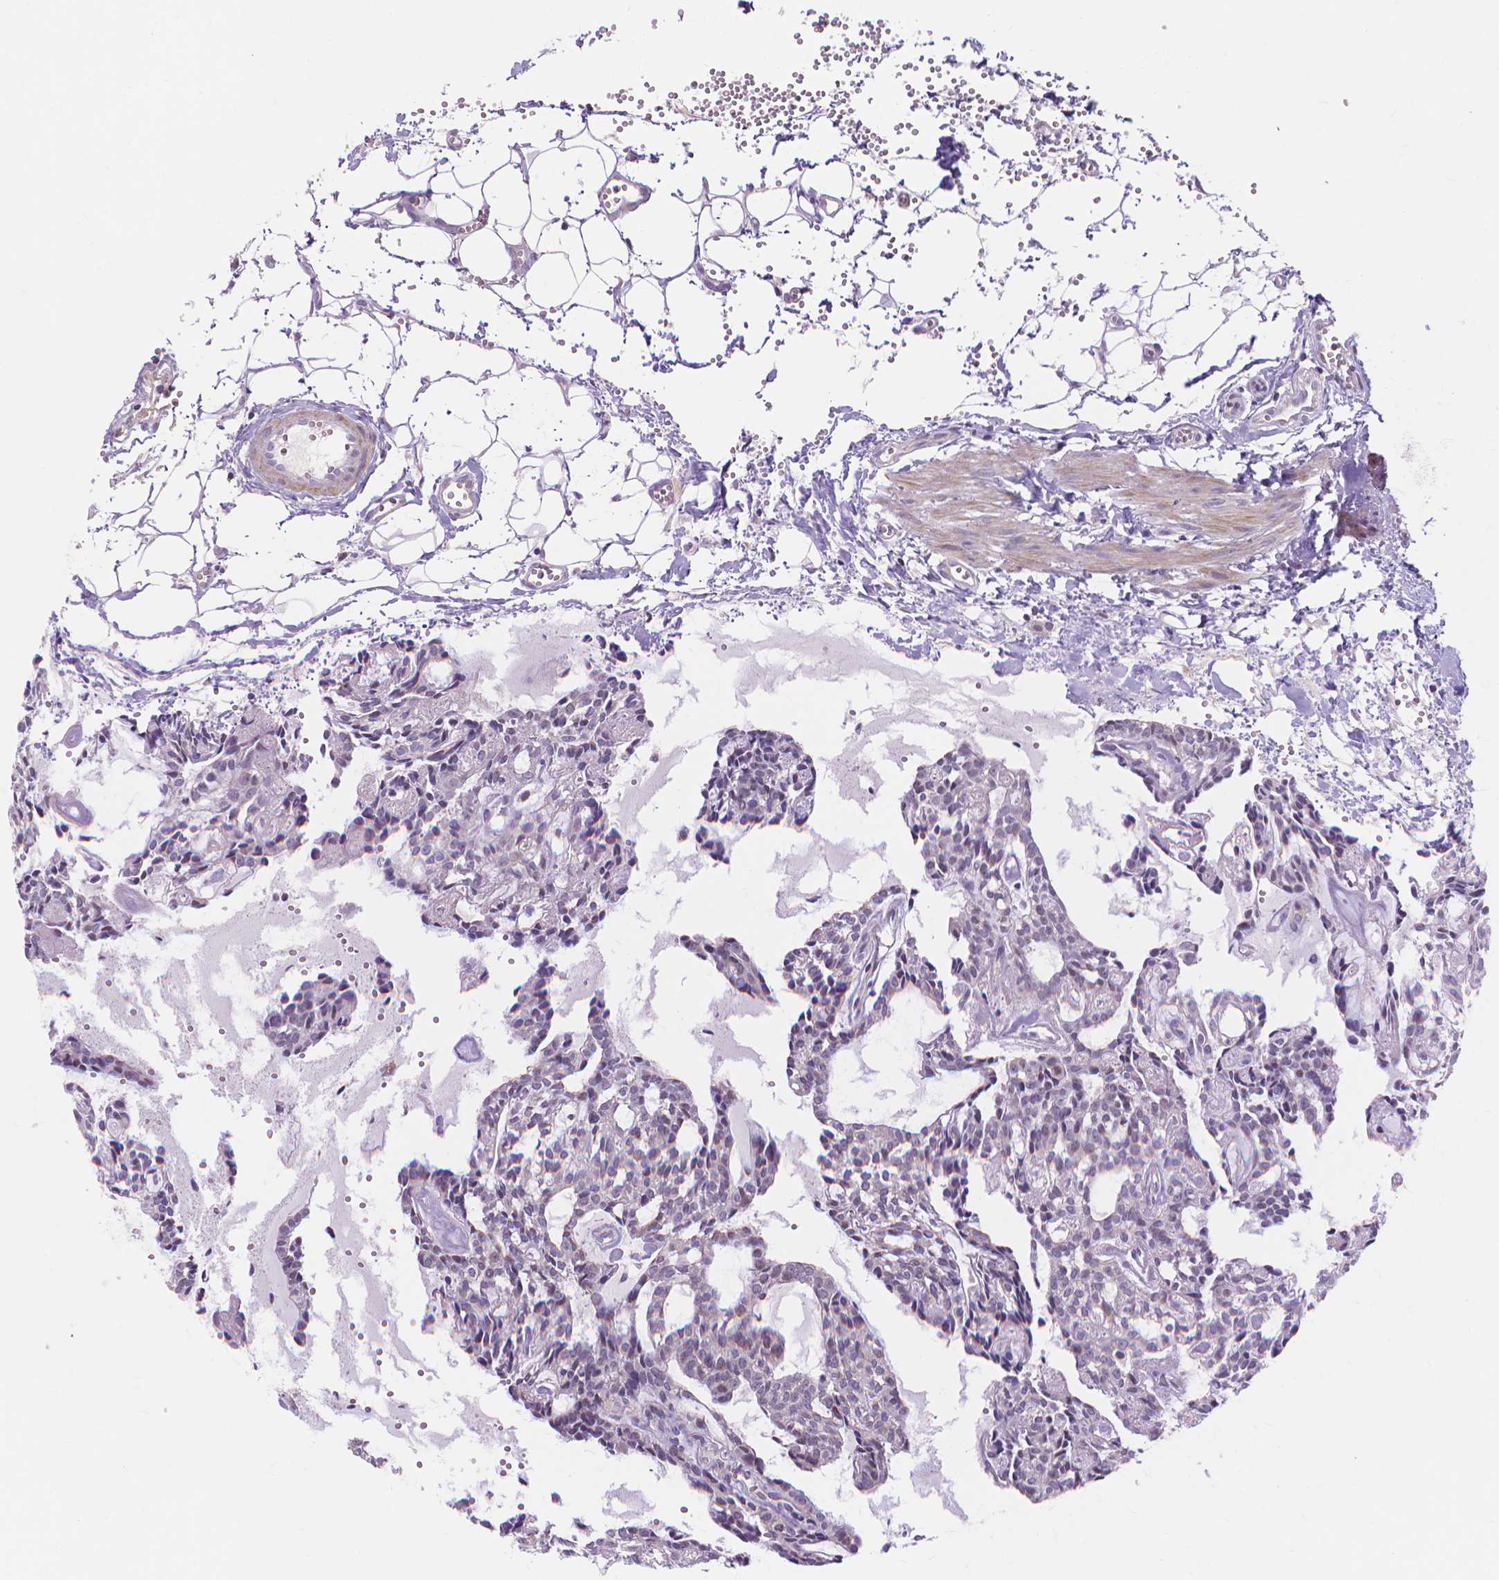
{"staining": {"intensity": "negative", "quantity": "none", "location": "none"}, "tissue": "head and neck cancer", "cell_type": "Tumor cells", "image_type": "cancer", "snomed": [{"axis": "morphology", "description": "Adenocarcinoma, NOS"}, {"axis": "topography", "description": "Head-Neck"}], "caption": "IHC image of human head and neck cancer stained for a protein (brown), which displays no positivity in tumor cells. (Brightfield microscopy of DAB immunohistochemistry at high magnification).", "gene": "PRDM13", "patient": {"sex": "female", "age": 62}}